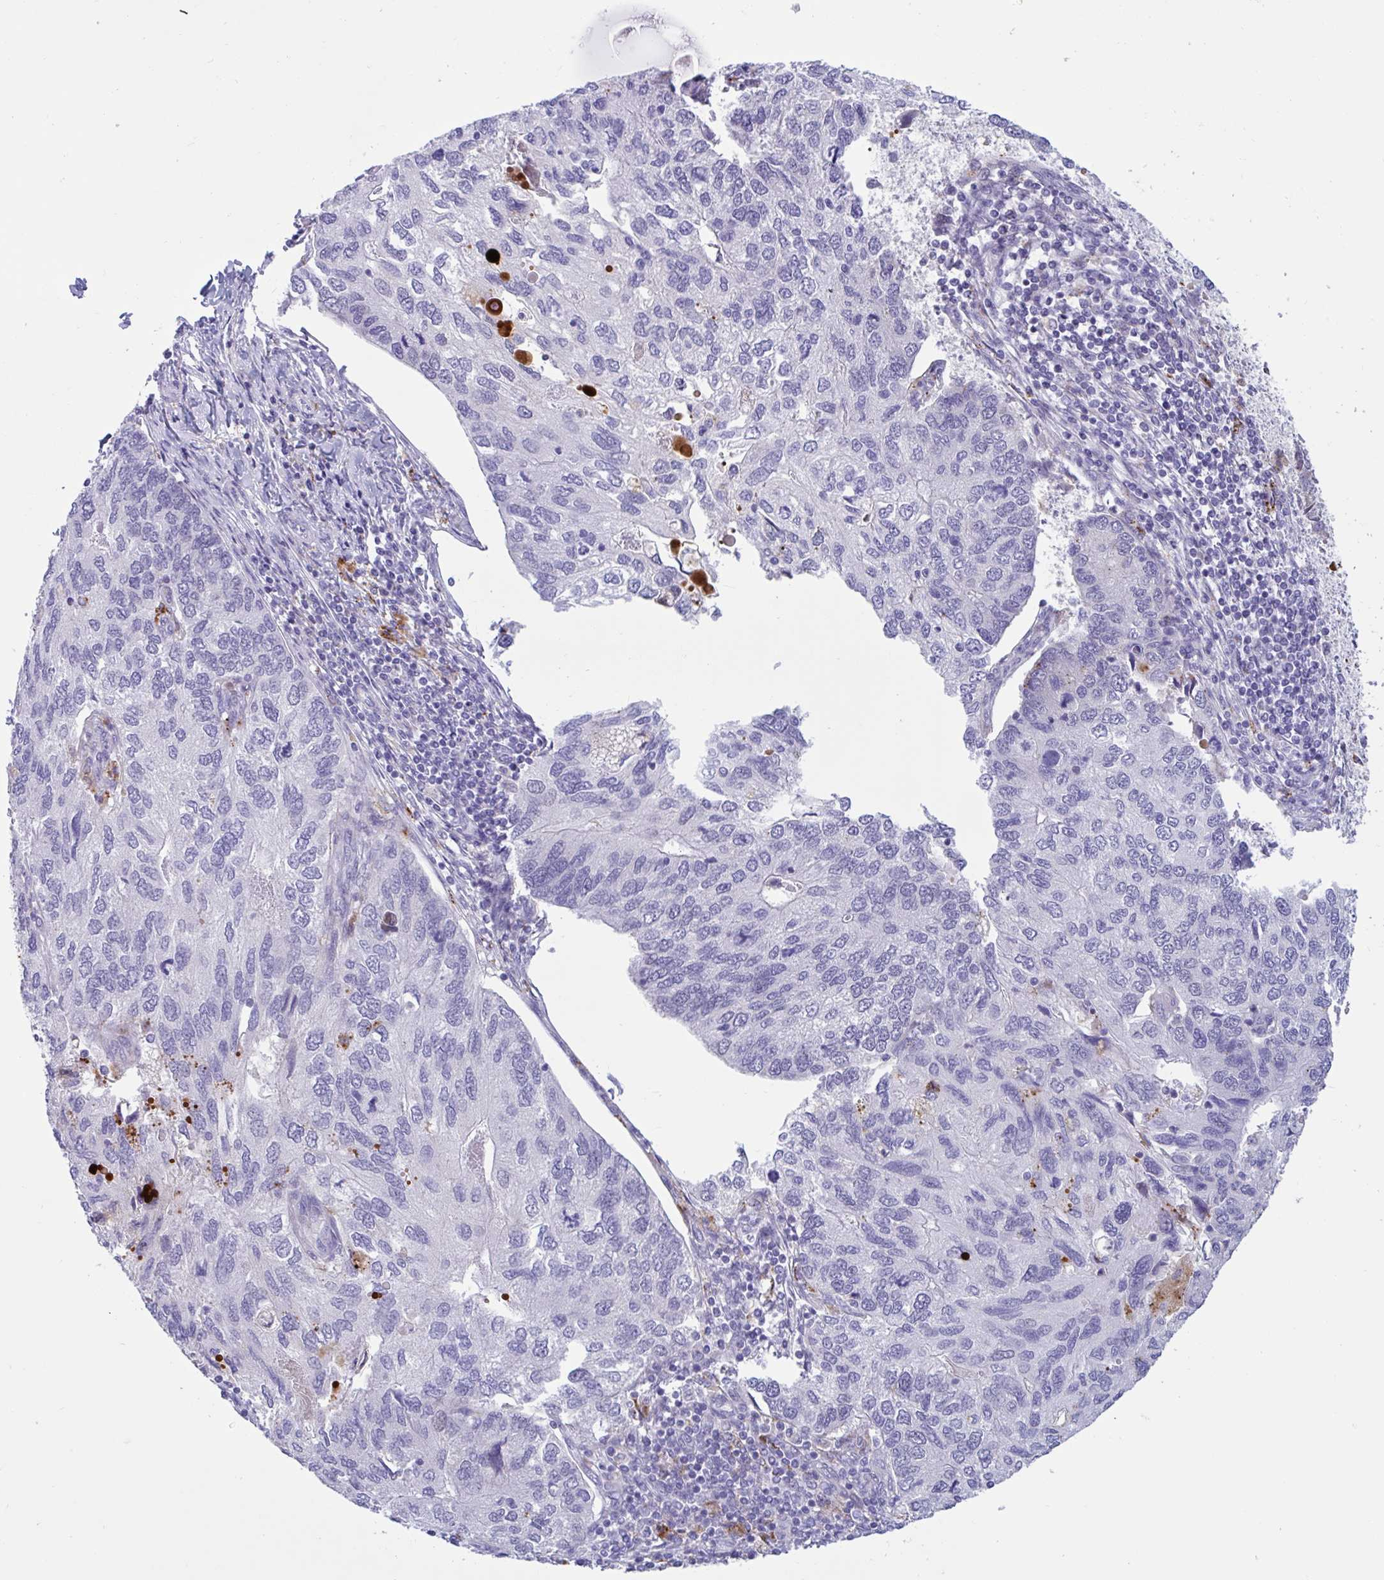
{"staining": {"intensity": "negative", "quantity": "none", "location": "none"}, "tissue": "endometrial cancer", "cell_type": "Tumor cells", "image_type": "cancer", "snomed": [{"axis": "morphology", "description": "Carcinoma, NOS"}, {"axis": "topography", "description": "Uterus"}], "caption": "An image of human endometrial cancer (carcinoma) is negative for staining in tumor cells. Nuclei are stained in blue.", "gene": "FAM219B", "patient": {"sex": "female", "age": 76}}